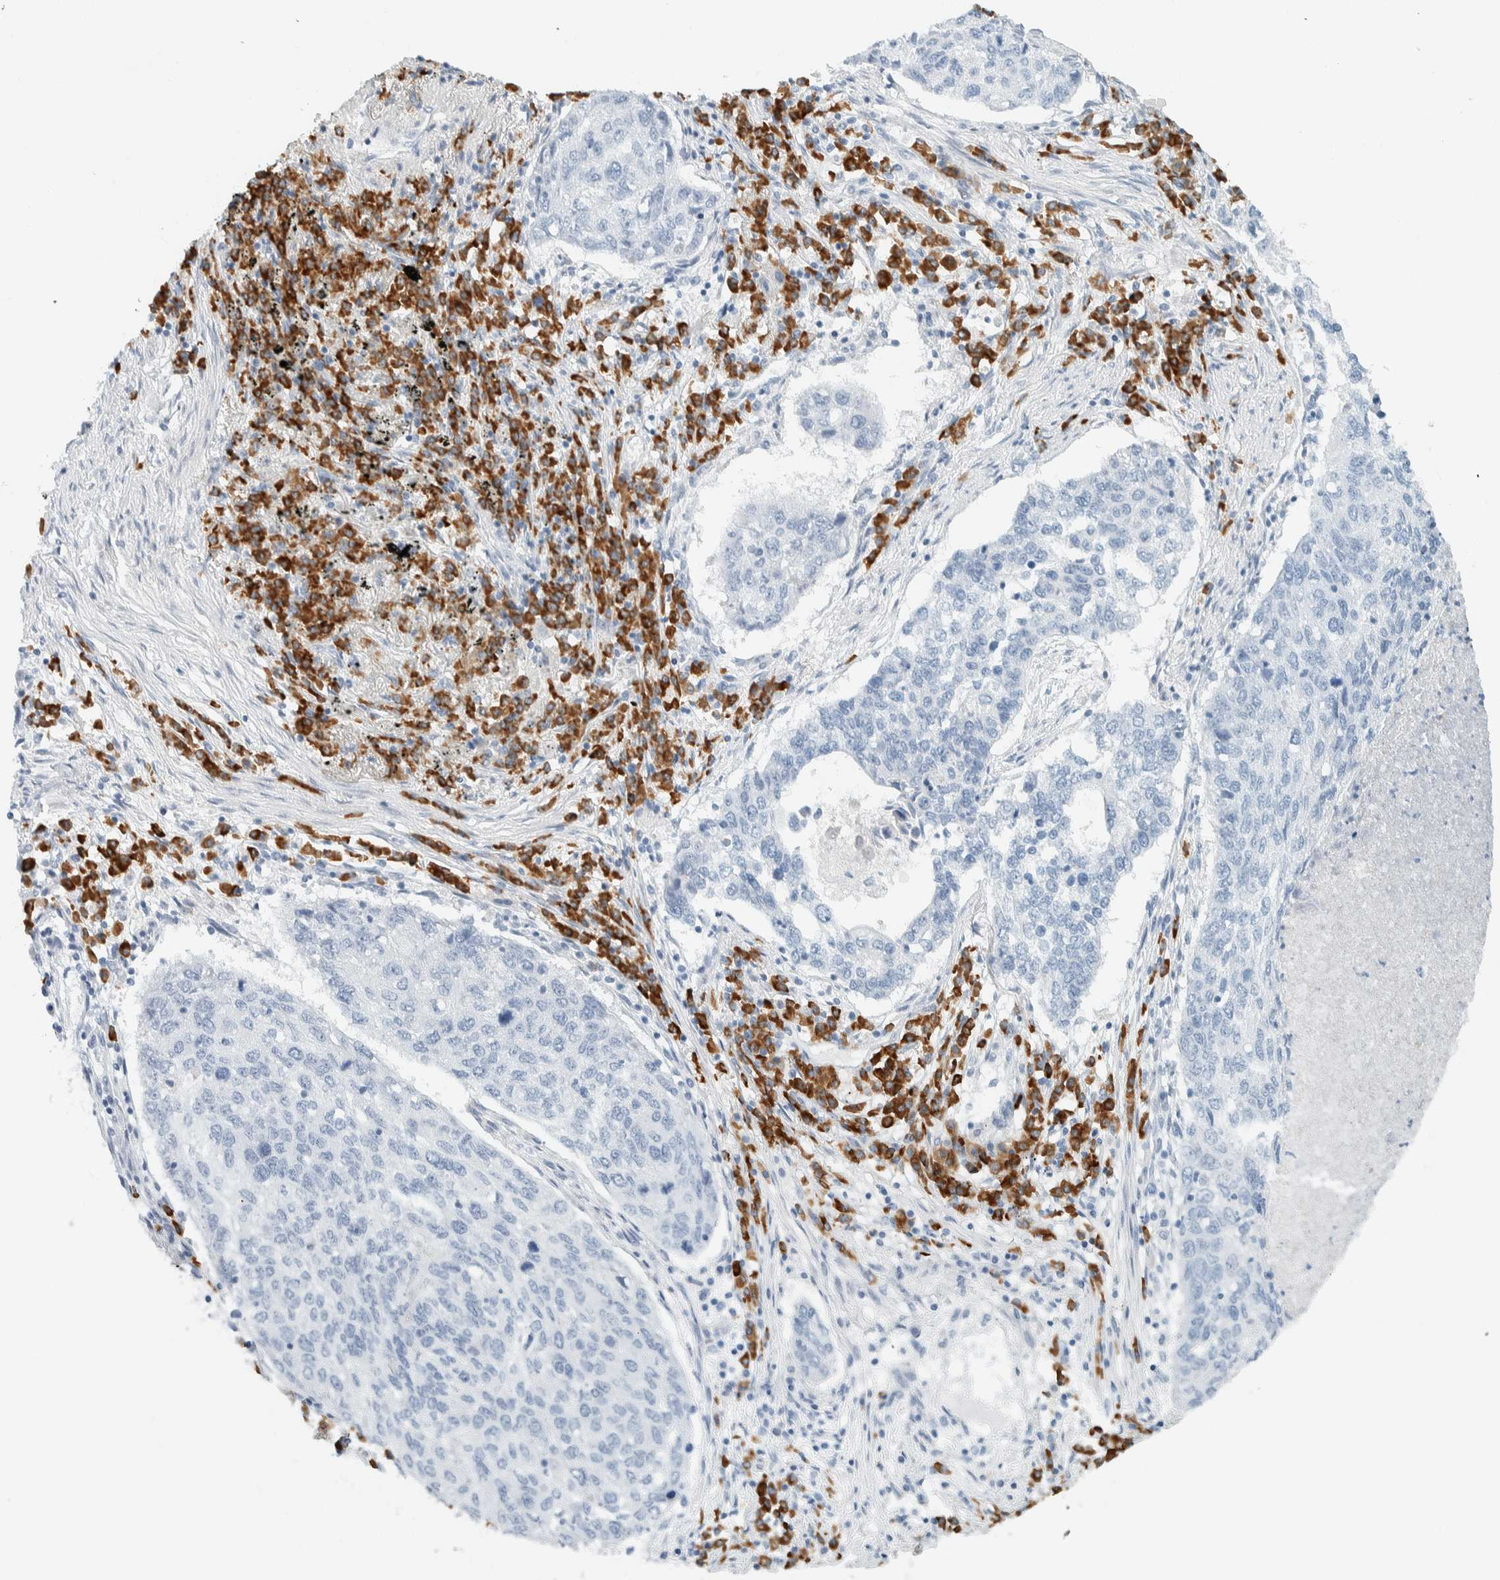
{"staining": {"intensity": "negative", "quantity": "none", "location": "none"}, "tissue": "lung cancer", "cell_type": "Tumor cells", "image_type": "cancer", "snomed": [{"axis": "morphology", "description": "Squamous cell carcinoma, NOS"}, {"axis": "topography", "description": "Lung"}], "caption": "Immunohistochemical staining of human lung cancer (squamous cell carcinoma) shows no significant positivity in tumor cells.", "gene": "ARHGAP27", "patient": {"sex": "female", "age": 63}}